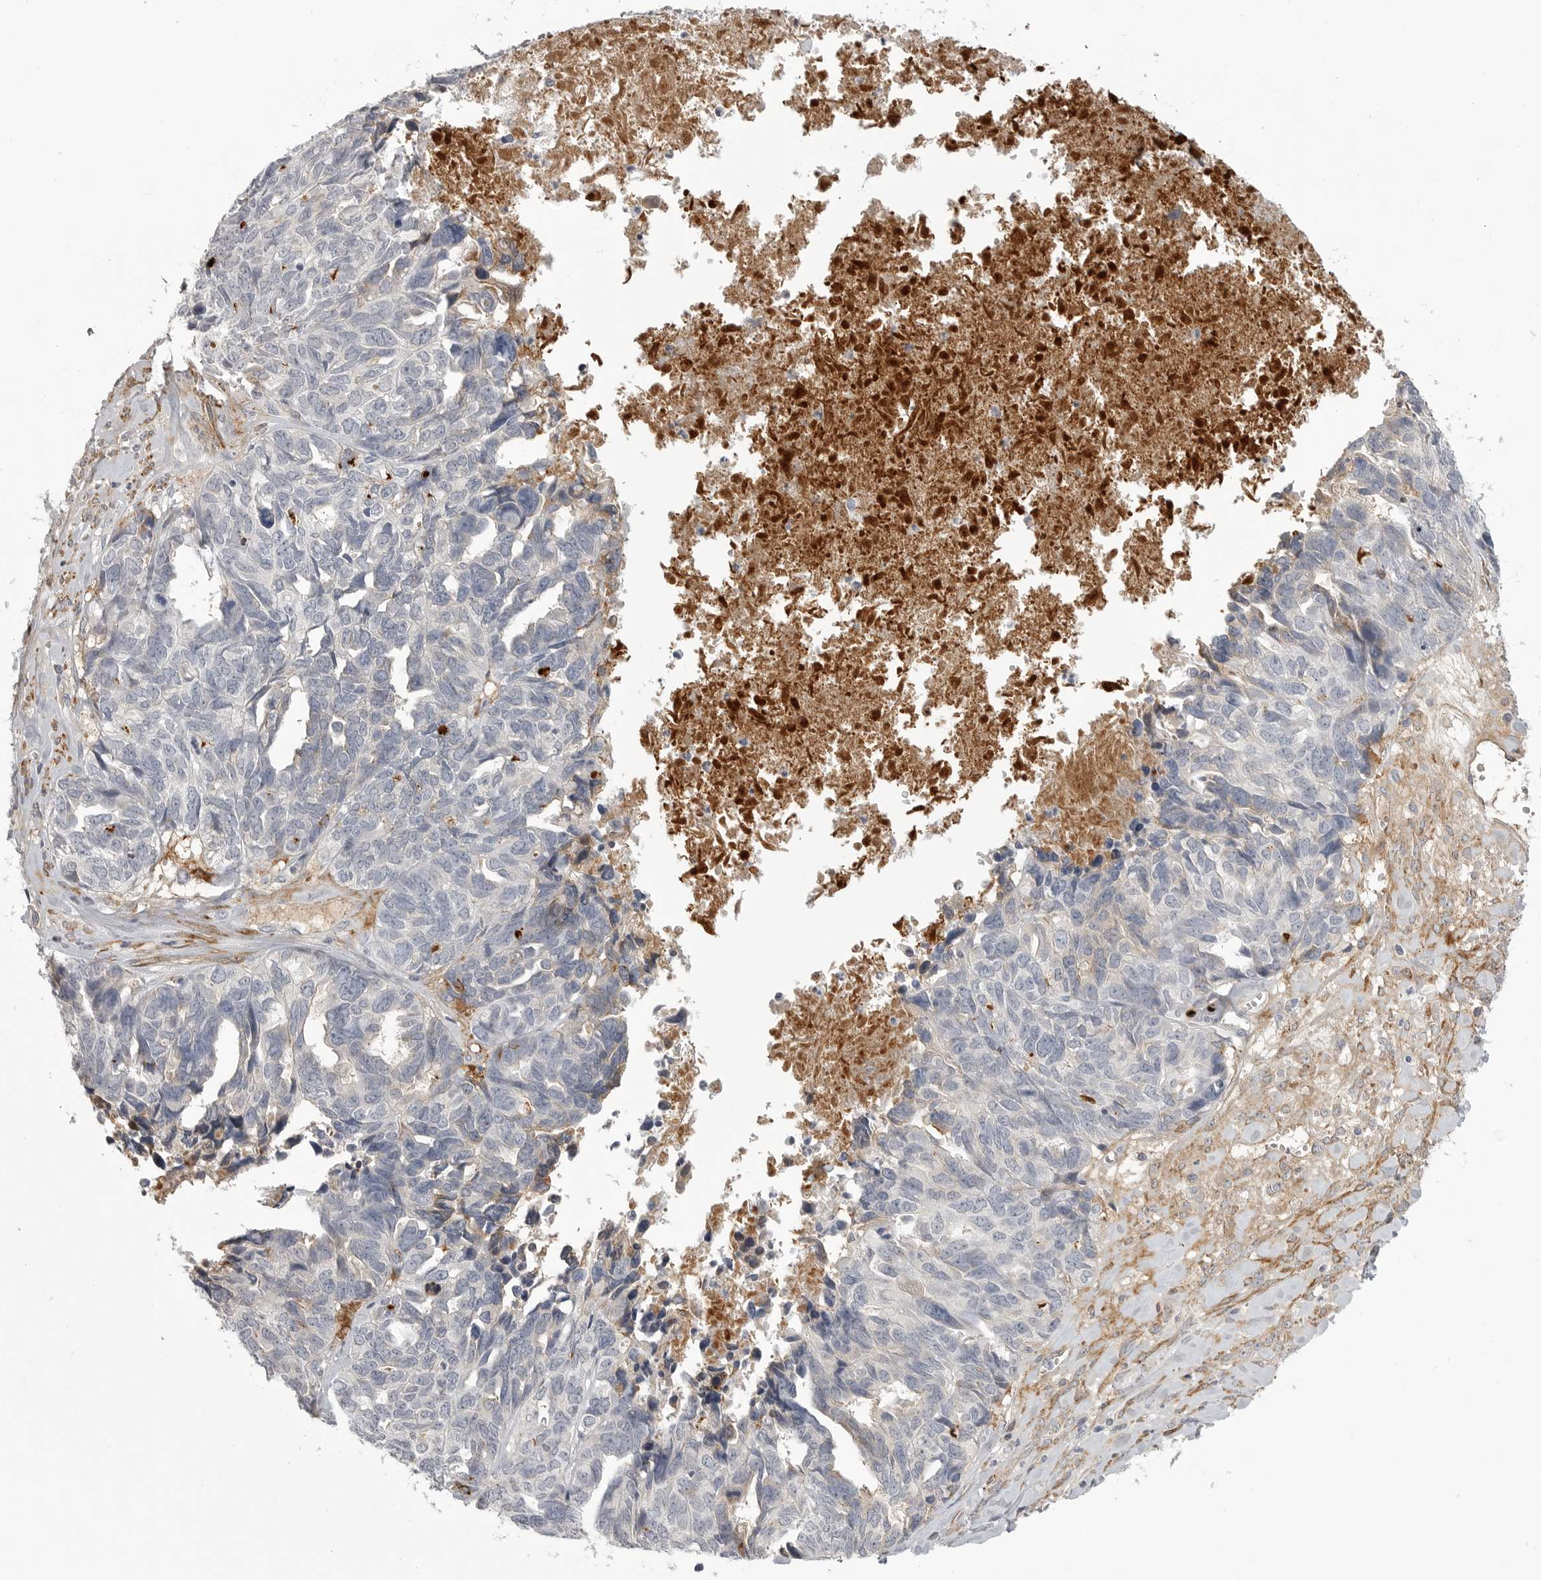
{"staining": {"intensity": "negative", "quantity": "none", "location": "none"}, "tissue": "ovarian cancer", "cell_type": "Tumor cells", "image_type": "cancer", "snomed": [{"axis": "morphology", "description": "Cystadenocarcinoma, serous, NOS"}, {"axis": "topography", "description": "Ovary"}], "caption": "The histopathology image exhibits no staining of tumor cells in ovarian serous cystadenocarcinoma.", "gene": "SERPING1", "patient": {"sex": "female", "age": 79}}